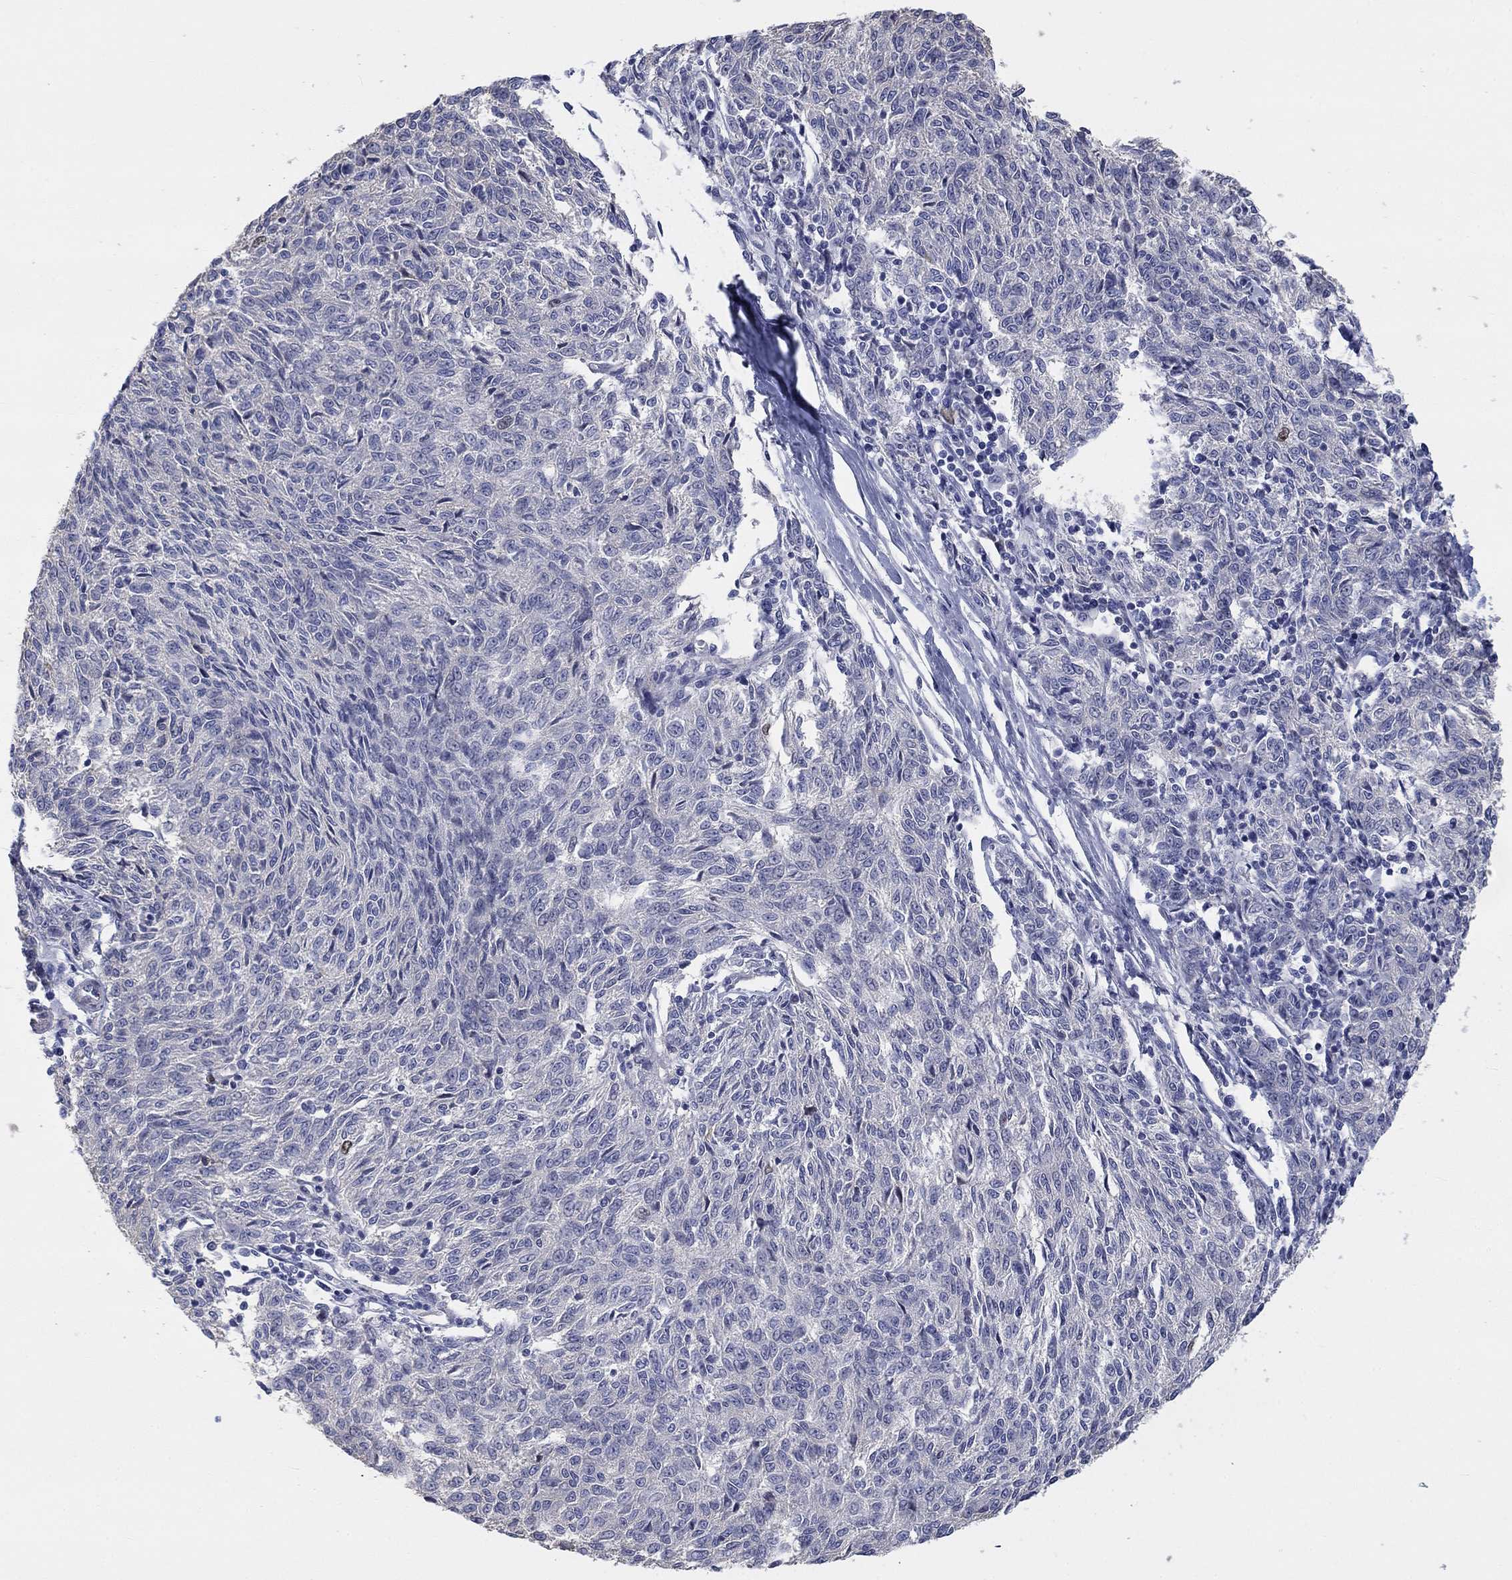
{"staining": {"intensity": "negative", "quantity": "none", "location": "none"}, "tissue": "melanoma", "cell_type": "Tumor cells", "image_type": "cancer", "snomed": [{"axis": "morphology", "description": "Malignant melanoma, NOS"}, {"axis": "topography", "description": "Skin"}], "caption": "A high-resolution micrograph shows immunohistochemistry staining of melanoma, which shows no significant staining in tumor cells.", "gene": "PRC1", "patient": {"sex": "female", "age": 72}}